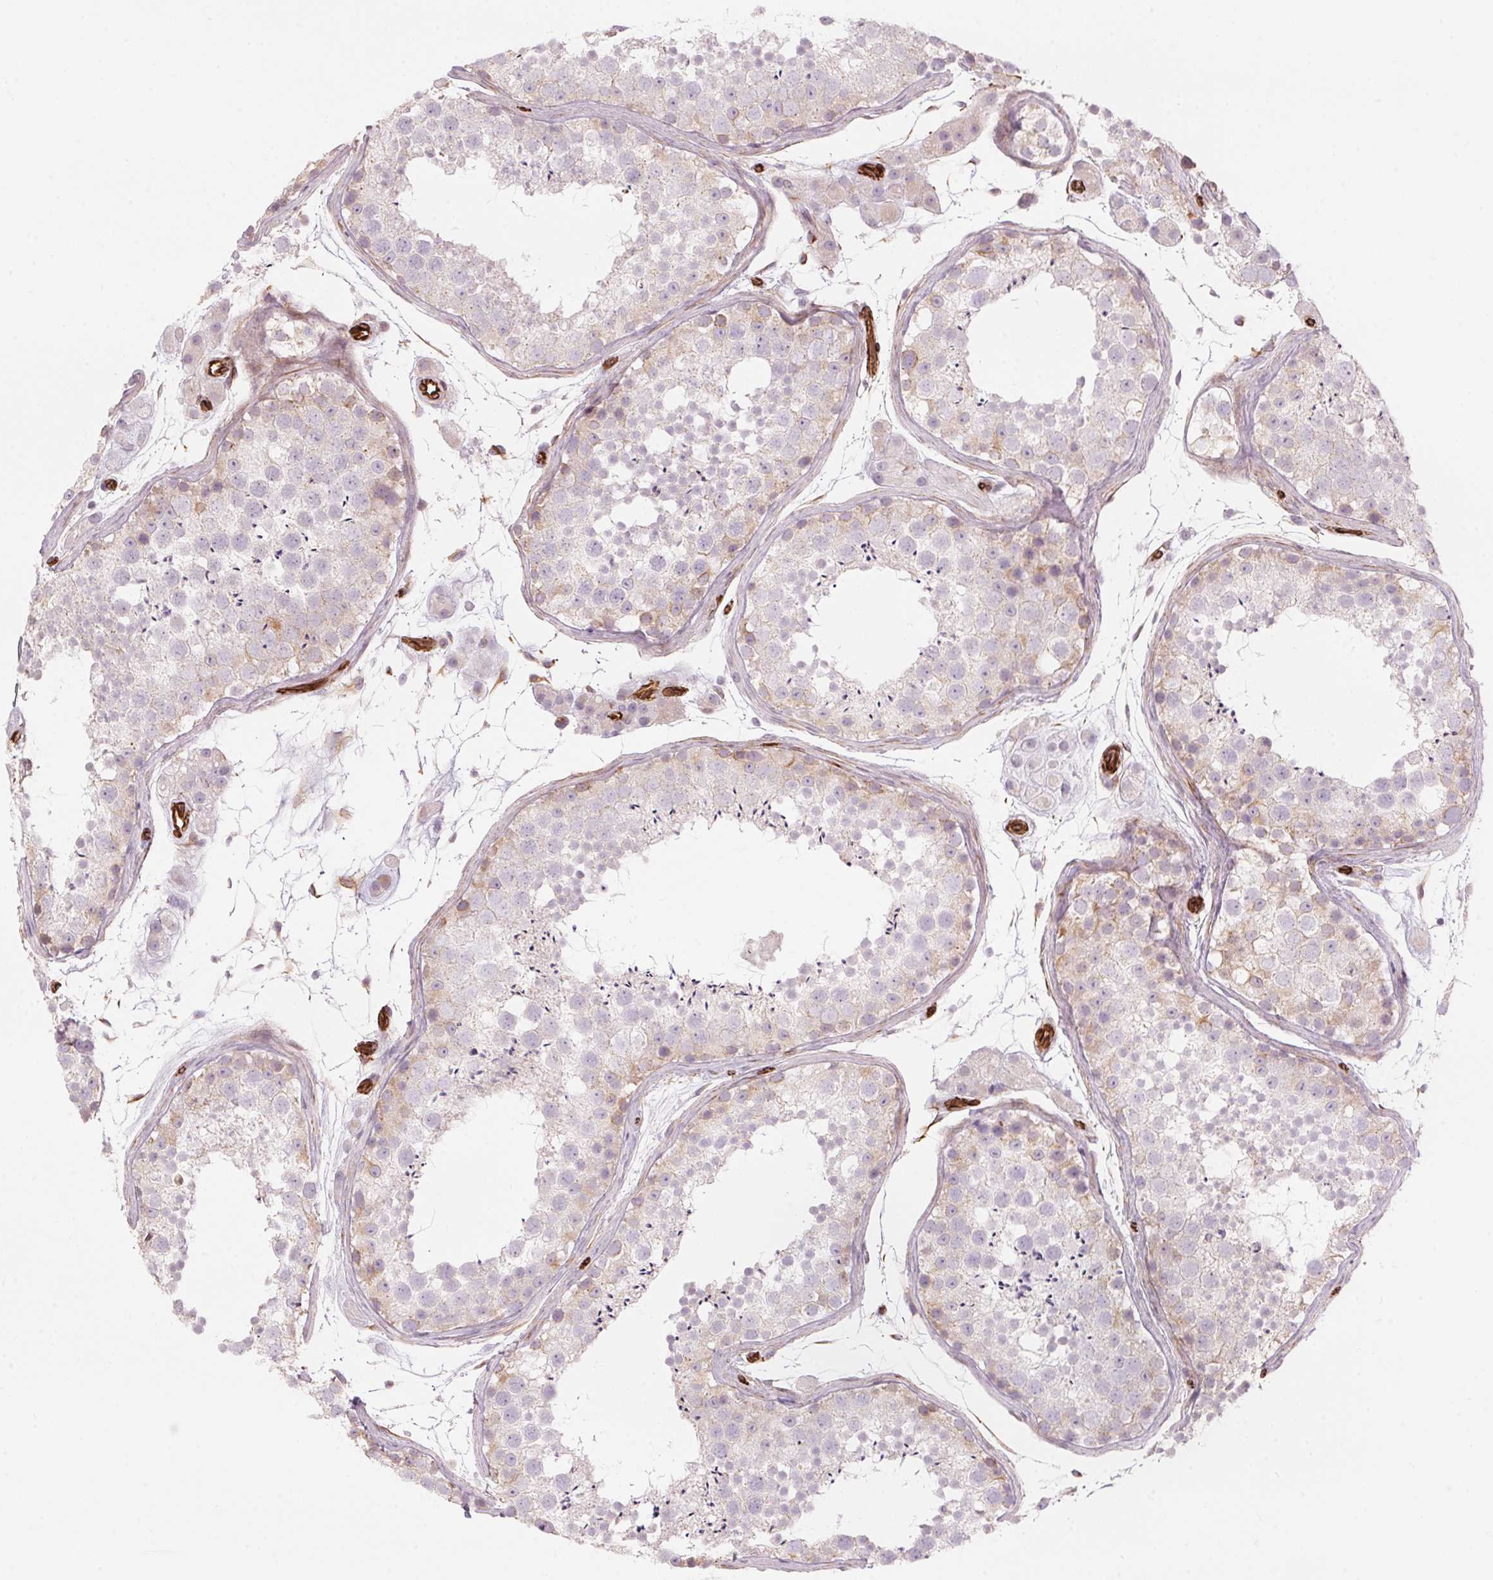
{"staining": {"intensity": "weak", "quantity": "<25%", "location": "cytoplasmic/membranous"}, "tissue": "testis", "cell_type": "Cells in seminiferous ducts", "image_type": "normal", "snomed": [{"axis": "morphology", "description": "Normal tissue, NOS"}, {"axis": "topography", "description": "Testis"}], "caption": "DAB (3,3'-diaminobenzidine) immunohistochemical staining of benign human testis exhibits no significant staining in cells in seminiferous ducts. (DAB (3,3'-diaminobenzidine) immunohistochemistry with hematoxylin counter stain).", "gene": "CLPS", "patient": {"sex": "male", "age": 41}}